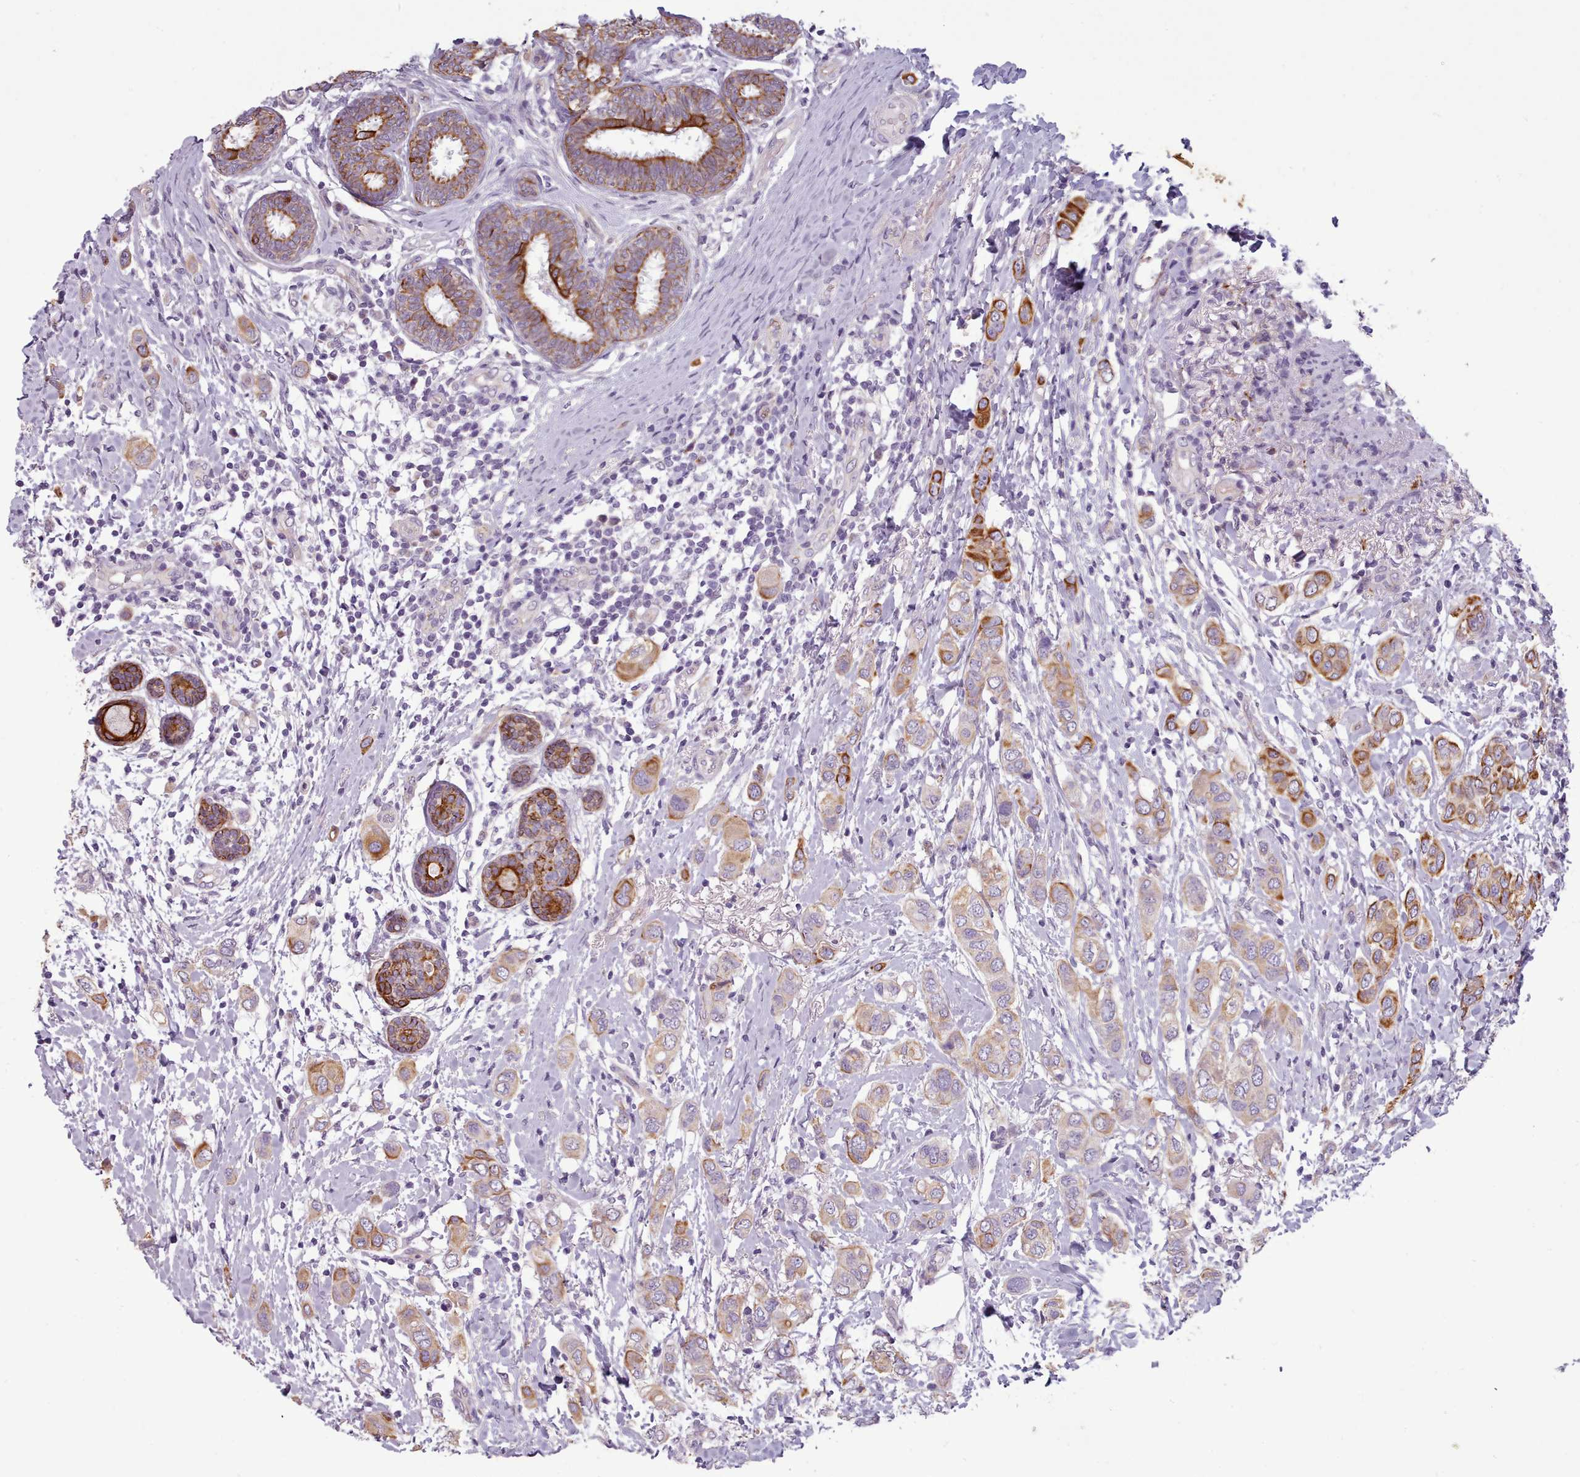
{"staining": {"intensity": "moderate", "quantity": "<25%", "location": "cytoplasmic/membranous"}, "tissue": "breast cancer", "cell_type": "Tumor cells", "image_type": "cancer", "snomed": [{"axis": "morphology", "description": "Lobular carcinoma"}, {"axis": "topography", "description": "Breast"}], "caption": "Lobular carcinoma (breast) stained with a brown dye demonstrates moderate cytoplasmic/membranous positive expression in about <25% of tumor cells.", "gene": "PLD4", "patient": {"sex": "female", "age": 51}}